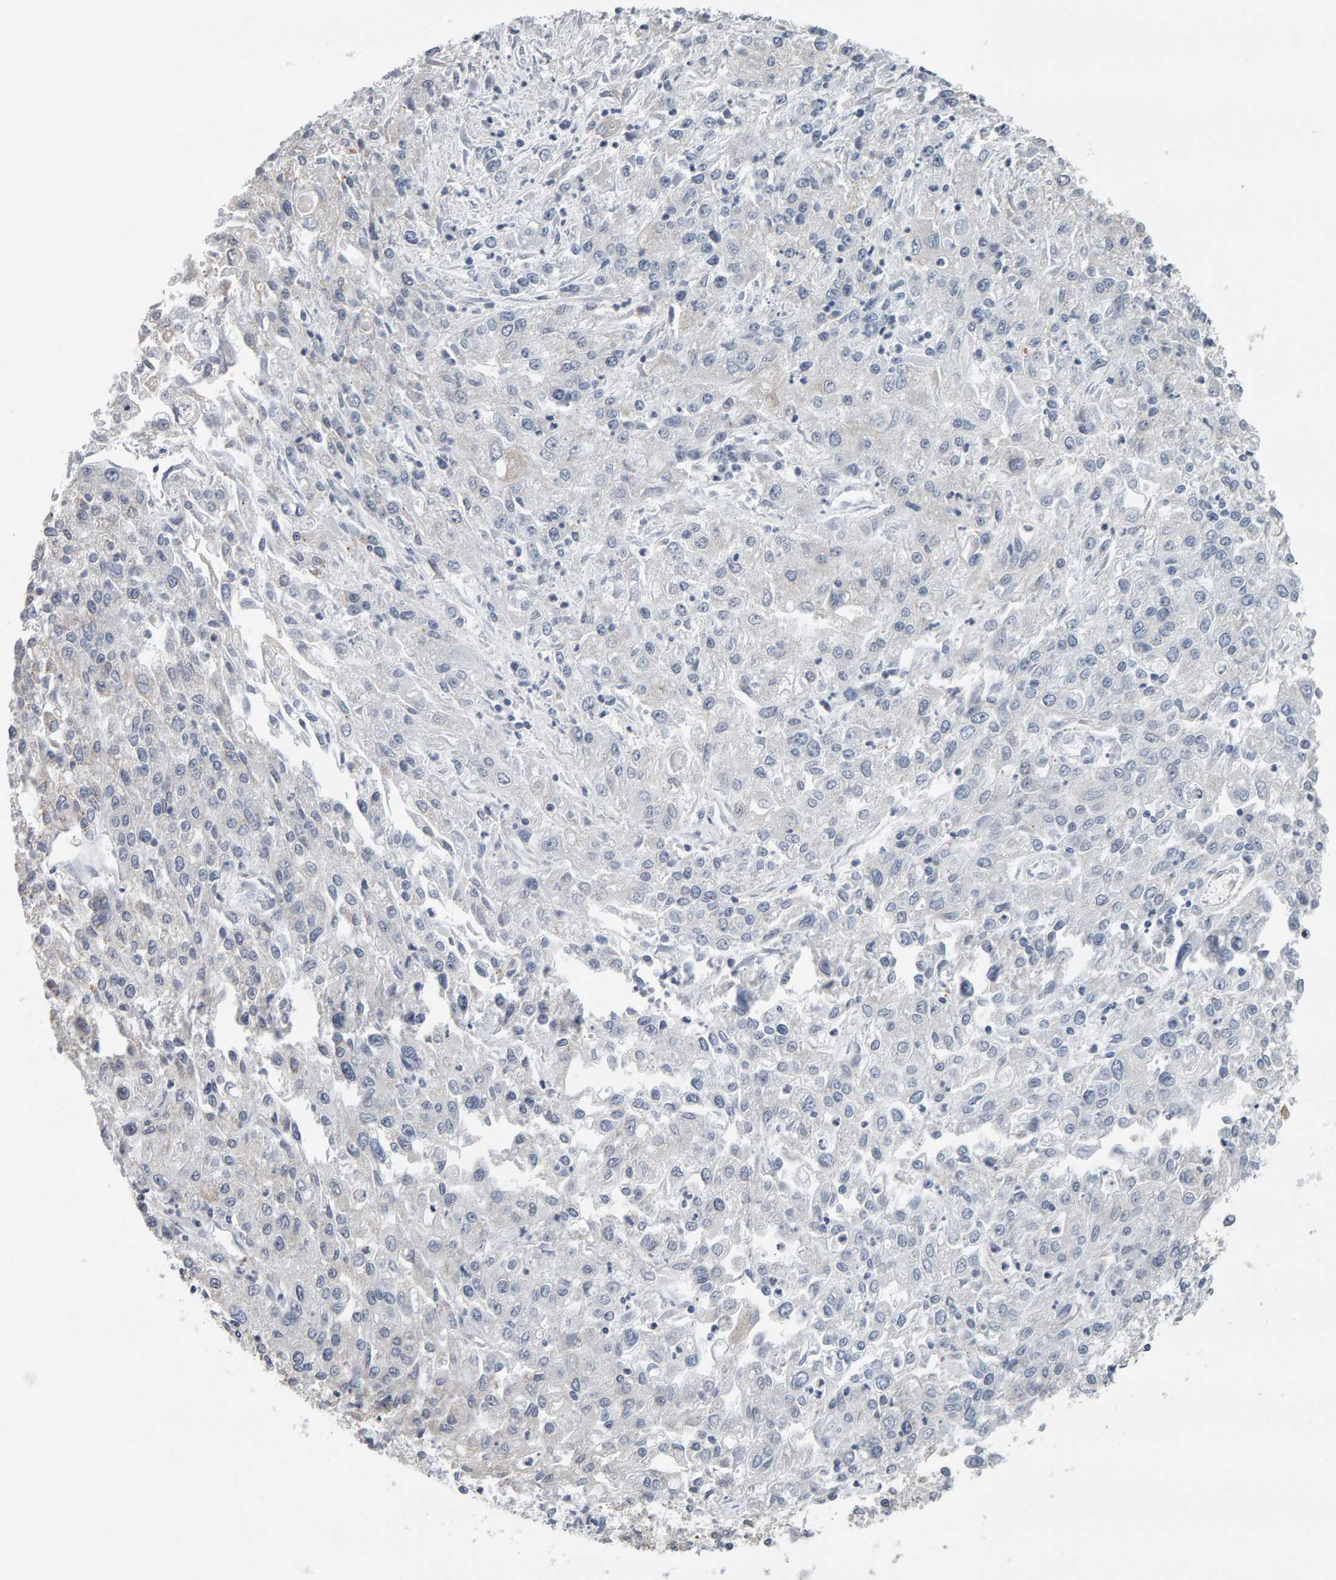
{"staining": {"intensity": "negative", "quantity": "none", "location": "none"}, "tissue": "endometrial cancer", "cell_type": "Tumor cells", "image_type": "cancer", "snomed": [{"axis": "morphology", "description": "Adenocarcinoma, NOS"}, {"axis": "topography", "description": "Endometrium"}], "caption": "The IHC micrograph has no significant staining in tumor cells of adenocarcinoma (endometrial) tissue.", "gene": "ADHFE1", "patient": {"sex": "female", "age": 49}}